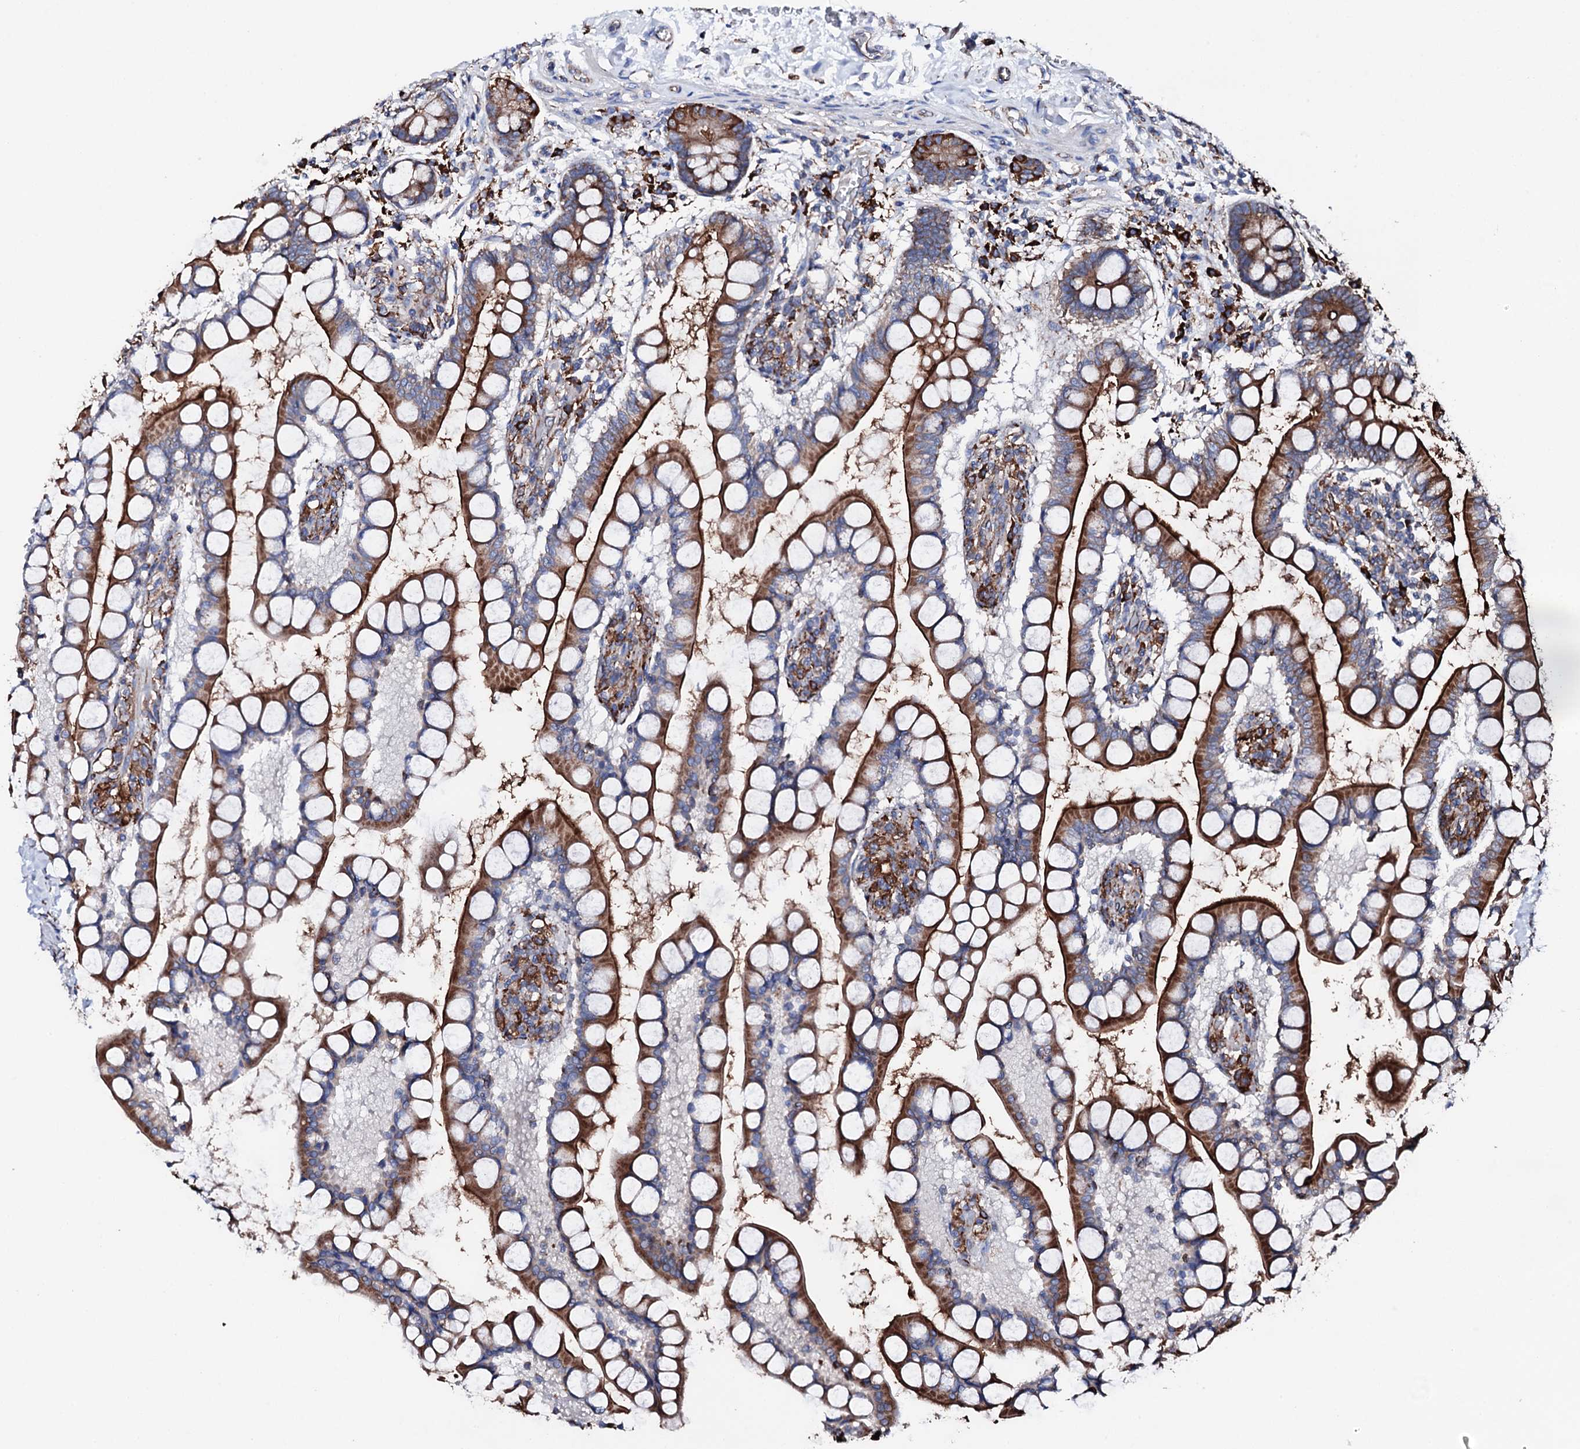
{"staining": {"intensity": "strong", "quantity": ">75%", "location": "cytoplasmic/membranous"}, "tissue": "small intestine", "cell_type": "Glandular cells", "image_type": "normal", "snomed": [{"axis": "morphology", "description": "Normal tissue, NOS"}, {"axis": "topography", "description": "Small intestine"}], "caption": "Unremarkable small intestine demonstrates strong cytoplasmic/membranous positivity in about >75% of glandular cells The protein of interest is shown in brown color, while the nuclei are stained blue..", "gene": "AMDHD1", "patient": {"sex": "male", "age": 52}}